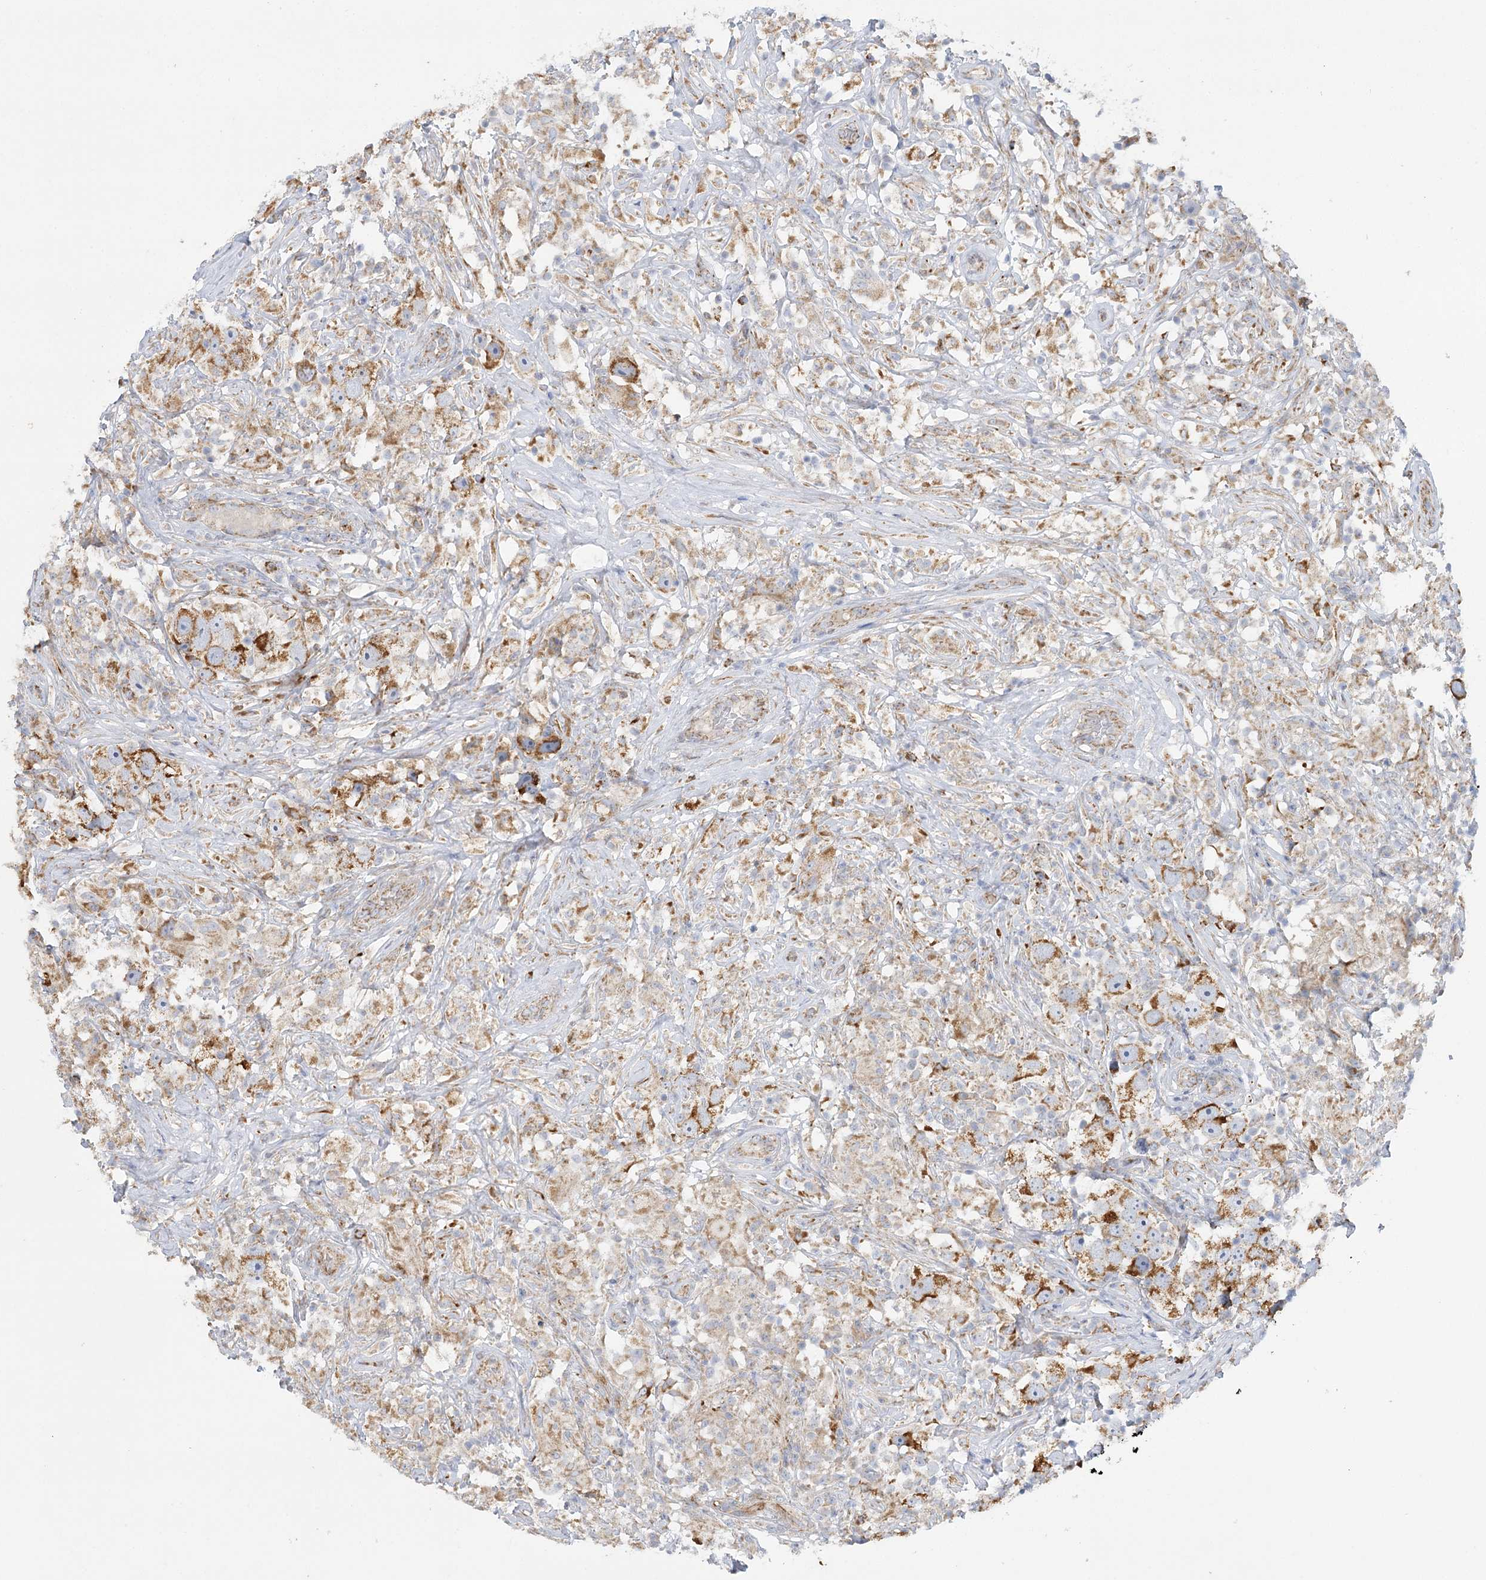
{"staining": {"intensity": "moderate", "quantity": ">75%", "location": "cytoplasmic/membranous"}, "tissue": "testis cancer", "cell_type": "Tumor cells", "image_type": "cancer", "snomed": [{"axis": "morphology", "description": "Seminoma, NOS"}, {"axis": "topography", "description": "Testis"}], "caption": "Human testis cancer stained with a protein marker demonstrates moderate staining in tumor cells.", "gene": "DHTKD1", "patient": {"sex": "male", "age": 49}}